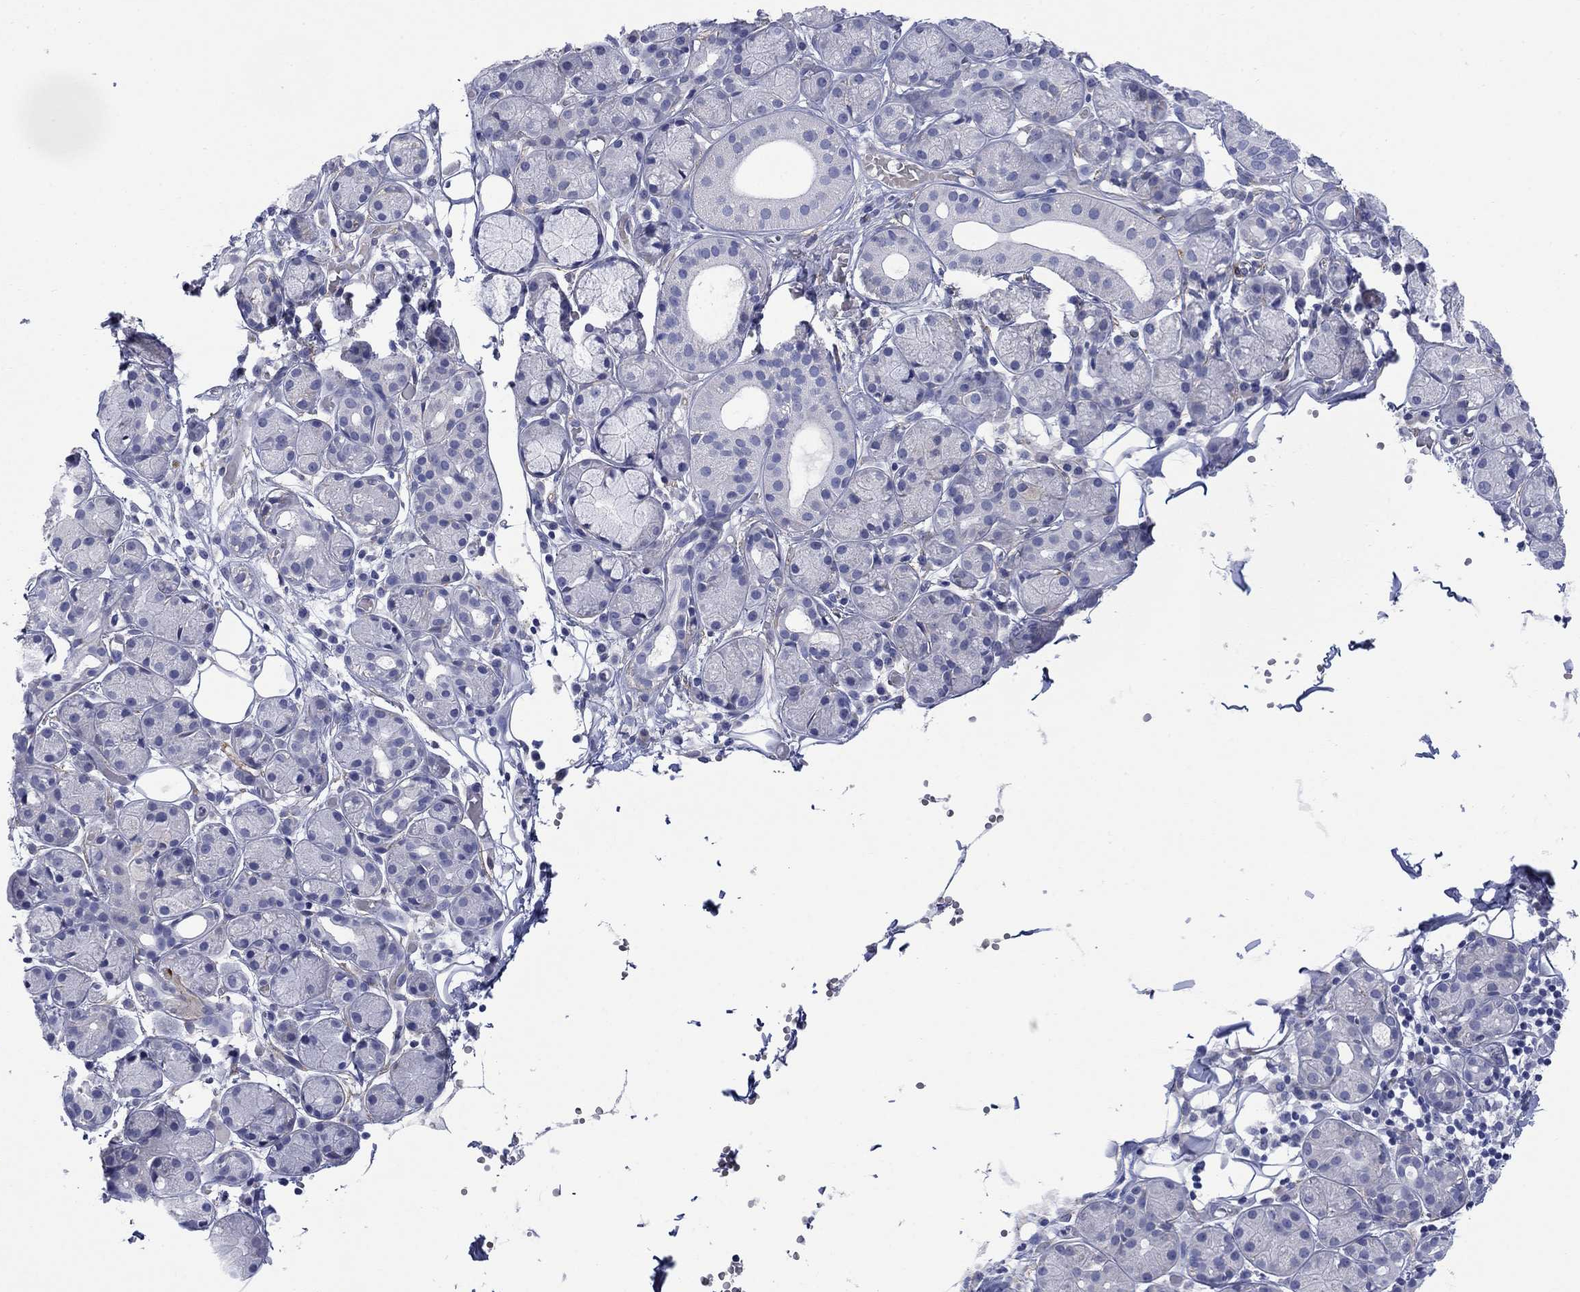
{"staining": {"intensity": "negative", "quantity": "none", "location": "none"}, "tissue": "salivary gland", "cell_type": "Glandular cells", "image_type": "normal", "snomed": [{"axis": "morphology", "description": "Normal tissue, NOS"}, {"axis": "topography", "description": "Salivary gland"}, {"axis": "topography", "description": "Peripheral nerve tissue"}], "caption": "The histopathology image exhibits no staining of glandular cells in normal salivary gland.", "gene": "PTPRZ1", "patient": {"sex": "male", "age": 71}}